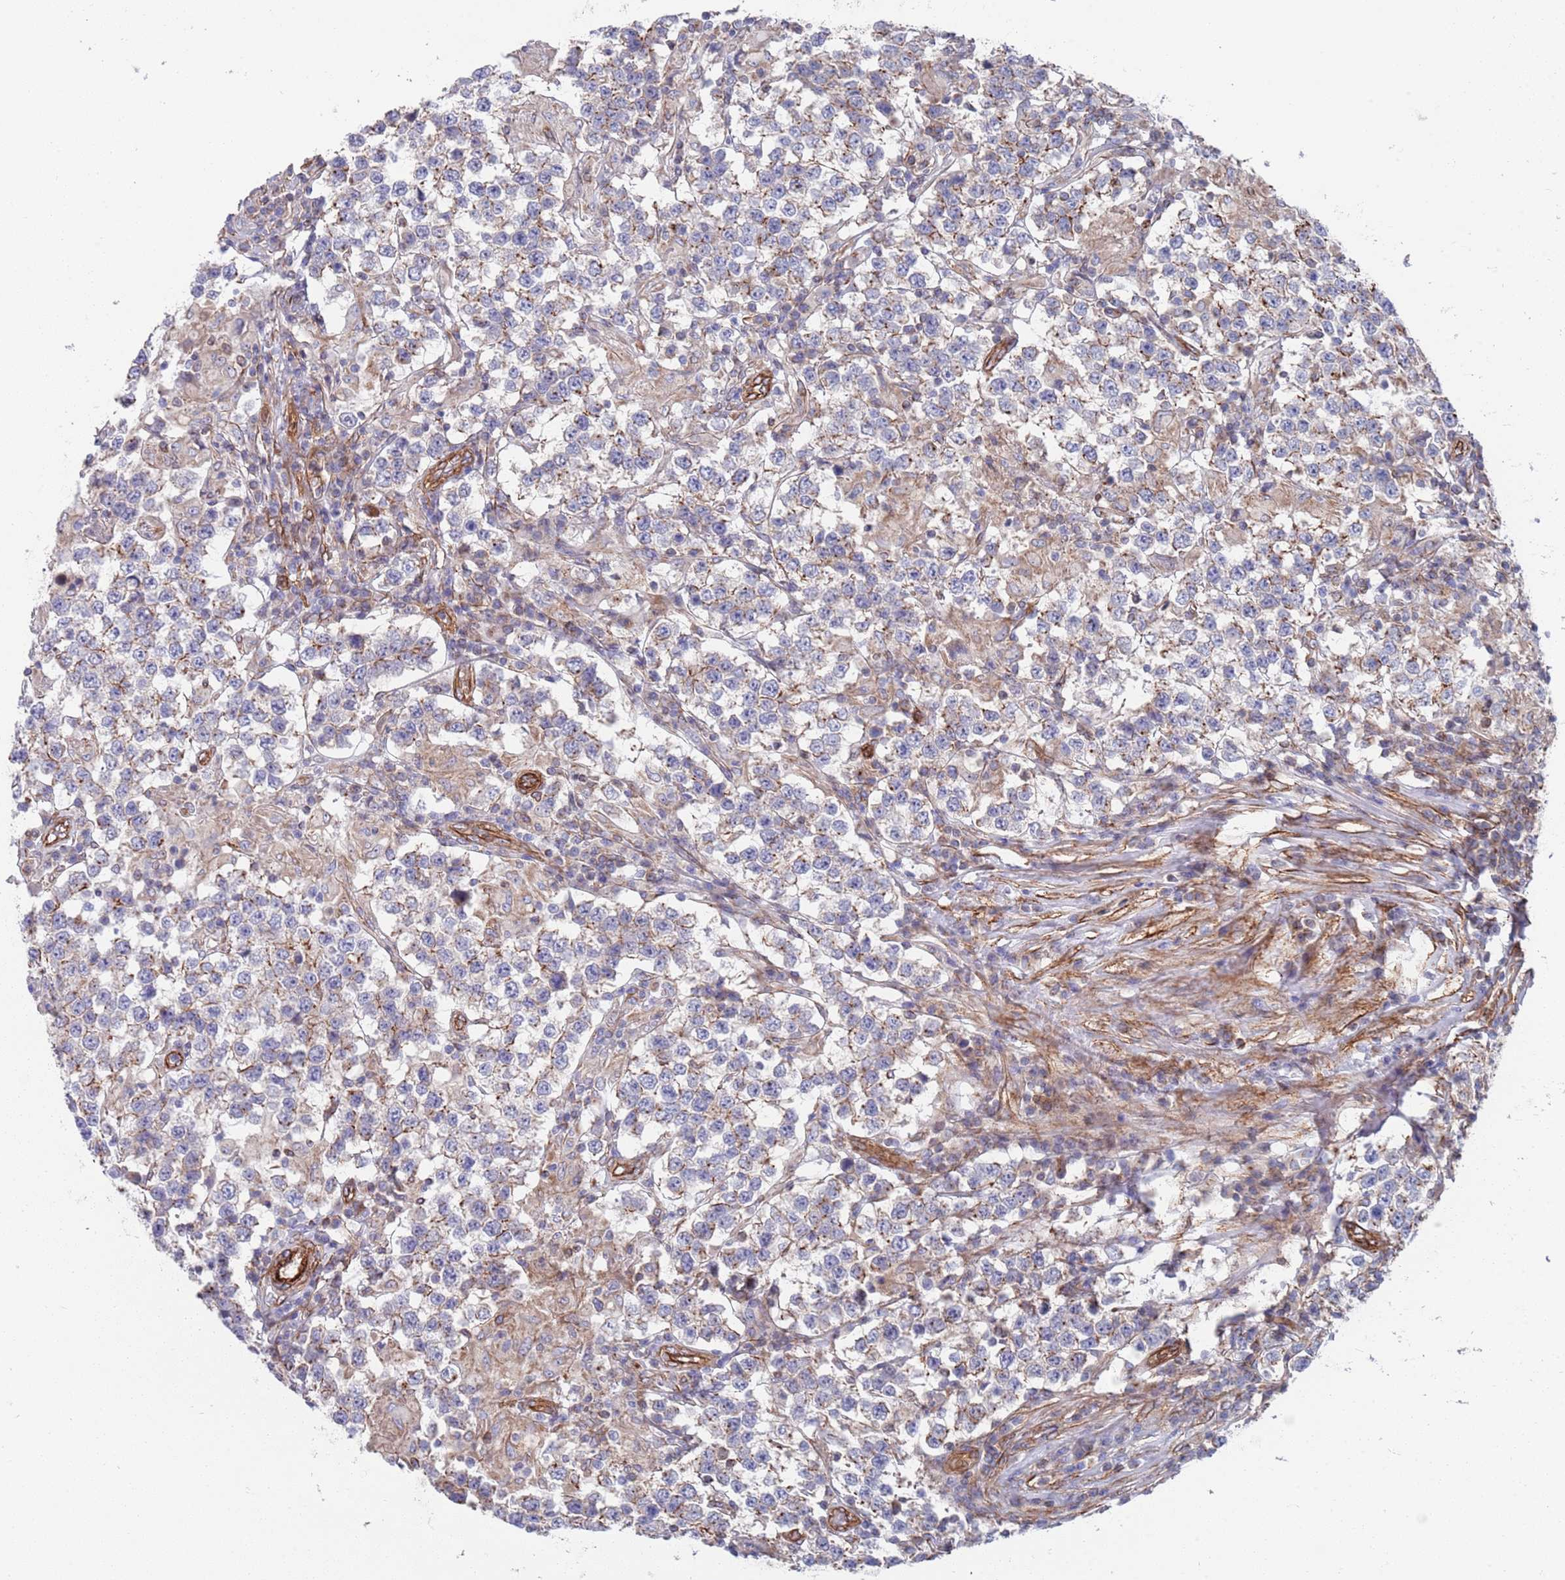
{"staining": {"intensity": "negative", "quantity": "none", "location": "none"}, "tissue": "testis cancer", "cell_type": "Tumor cells", "image_type": "cancer", "snomed": [{"axis": "morphology", "description": "Seminoma, NOS"}, {"axis": "morphology", "description": "Carcinoma, Embryonal, NOS"}, {"axis": "topography", "description": "Testis"}], "caption": "IHC histopathology image of embryonal carcinoma (testis) stained for a protein (brown), which exhibits no staining in tumor cells. Brightfield microscopy of immunohistochemistry (IHC) stained with DAB (brown) and hematoxylin (blue), captured at high magnification.", "gene": "JAKMIP2", "patient": {"sex": "male", "age": 41}}